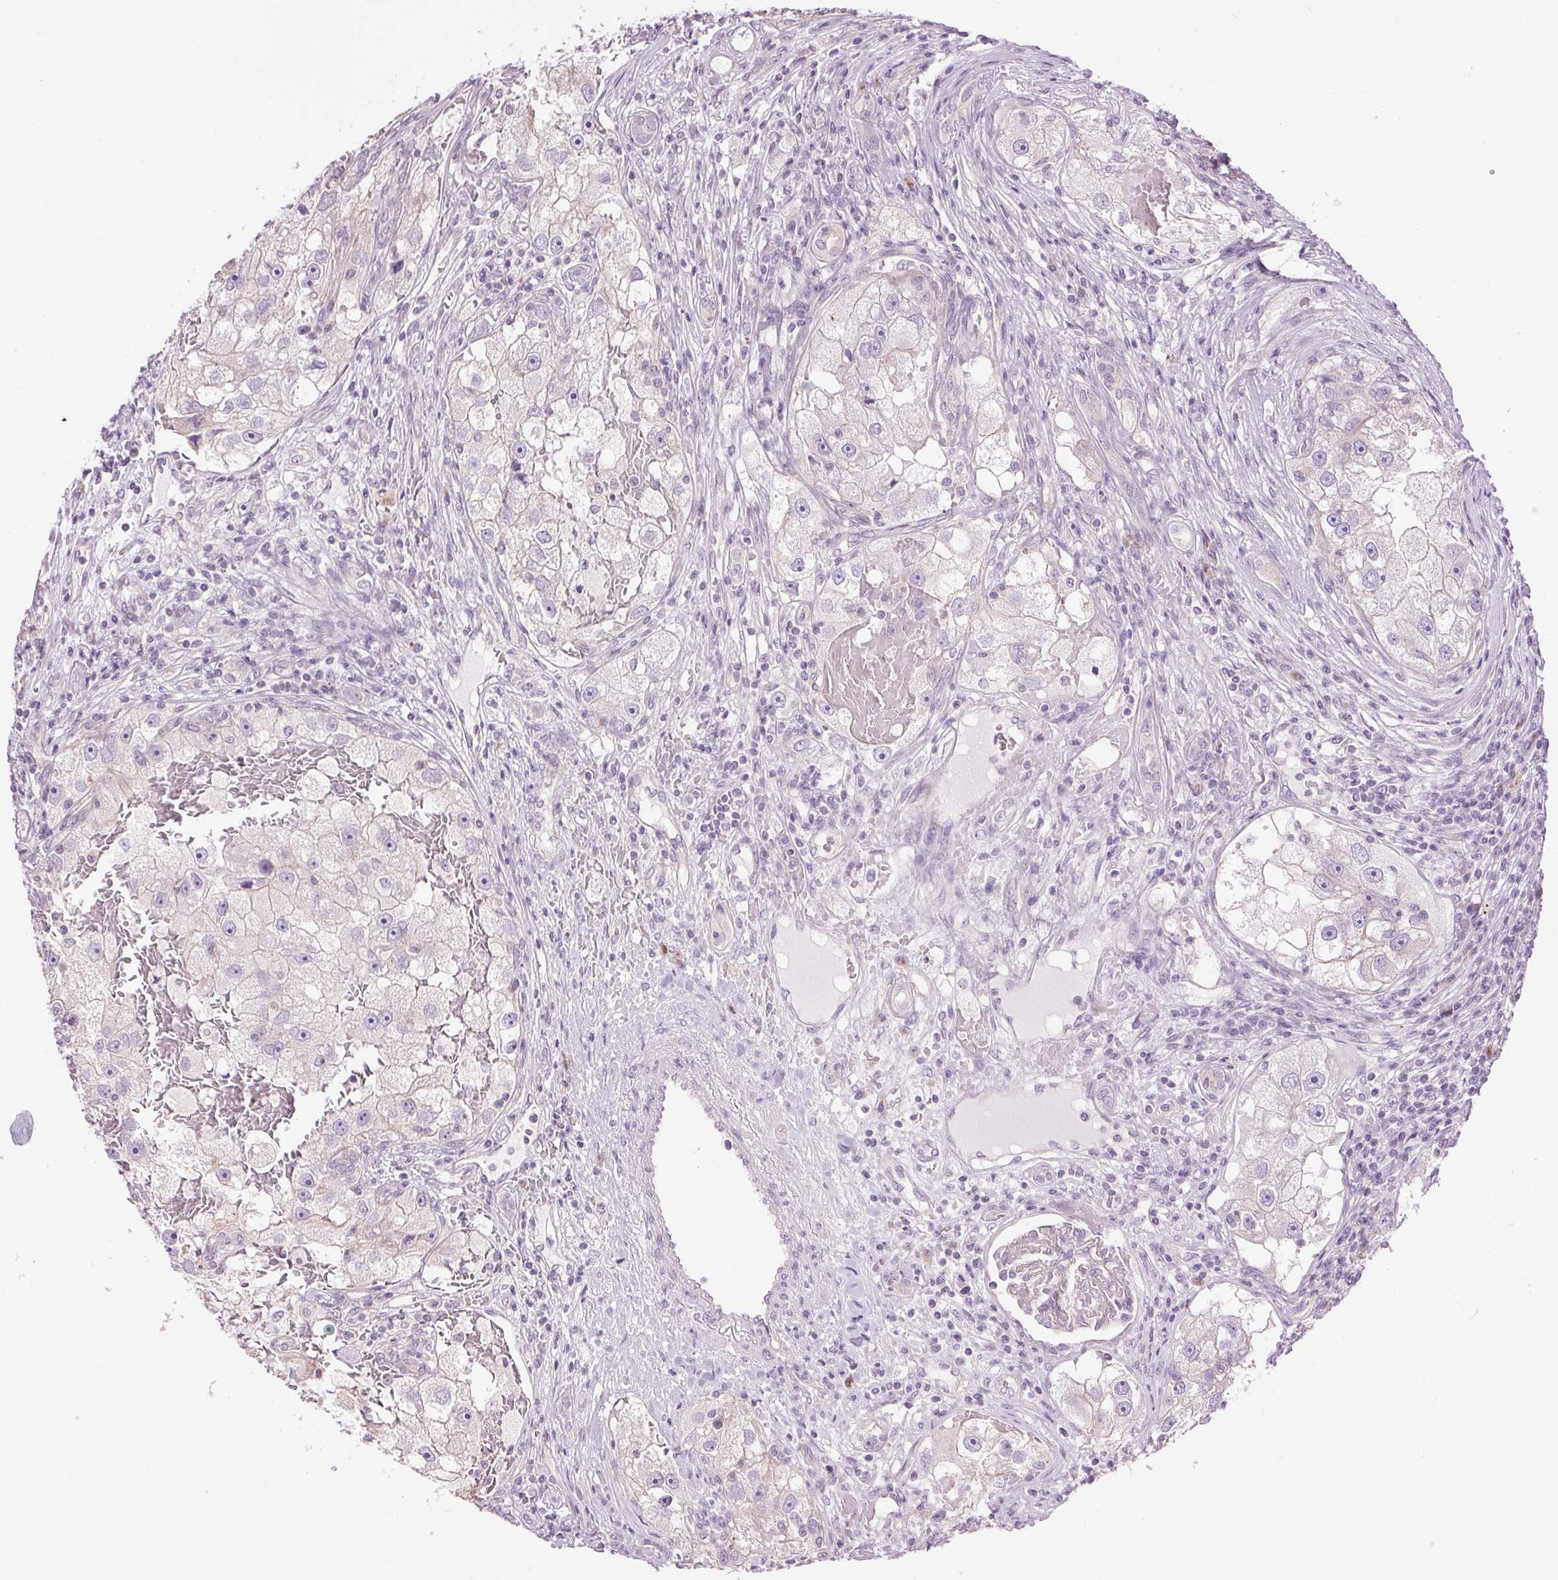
{"staining": {"intensity": "negative", "quantity": "none", "location": "none"}, "tissue": "renal cancer", "cell_type": "Tumor cells", "image_type": "cancer", "snomed": [{"axis": "morphology", "description": "Adenocarcinoma, NOS"}, {"axis": "topography", "description": "Kidney"}], "caption": "Immunohistochemistry micrograph of neoplastic tissue: renal cancer (adenocarcinoma) stained with DAB (3,3'-diaminobenzidine) displays no significant protein expression in tumor cells.", "gene": "CTNNA3", "patient": {"sex": "male", "age": 63}}